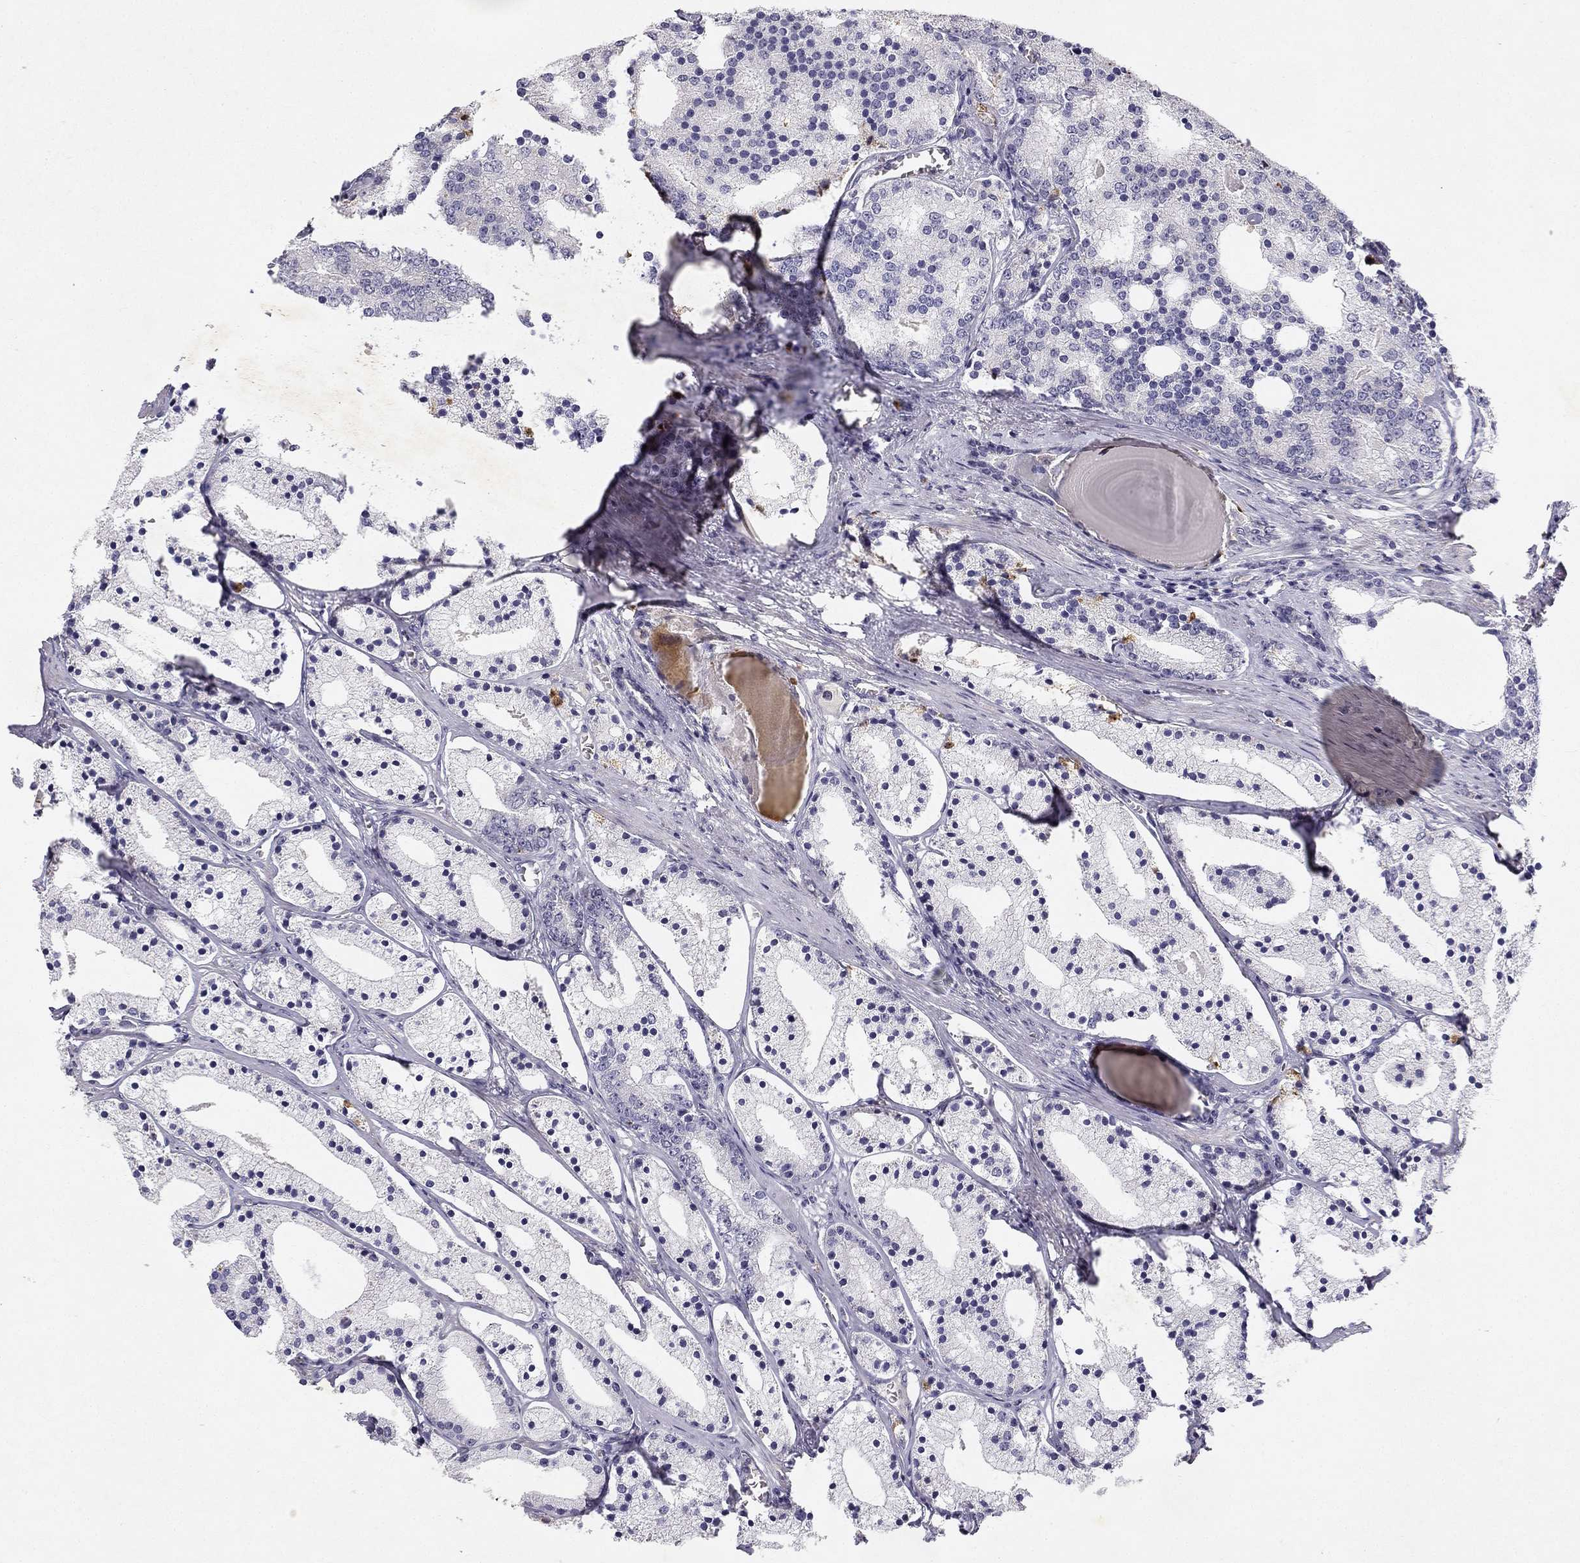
{"staining": {"intensity": "negative", "quantity": "none", "location": "none"}, "tissue": "prostate cancer", "cell_type": "Tumor cells", "image_type": "cancer", "snomed": [{"axis": "morphology", "description": "Adenocarcinoma, NOS"}, {"axis": "topography", "description": "Prostate"}], "caption": "Immunohistochemistry (IHC) image of human prostate cancer (adenocarcinoma) stained for a protein (brown), which reveals no positivity in tumor cells.", "gene": "SLC6A4", "patient": {"sex": "male", "age": 69}}